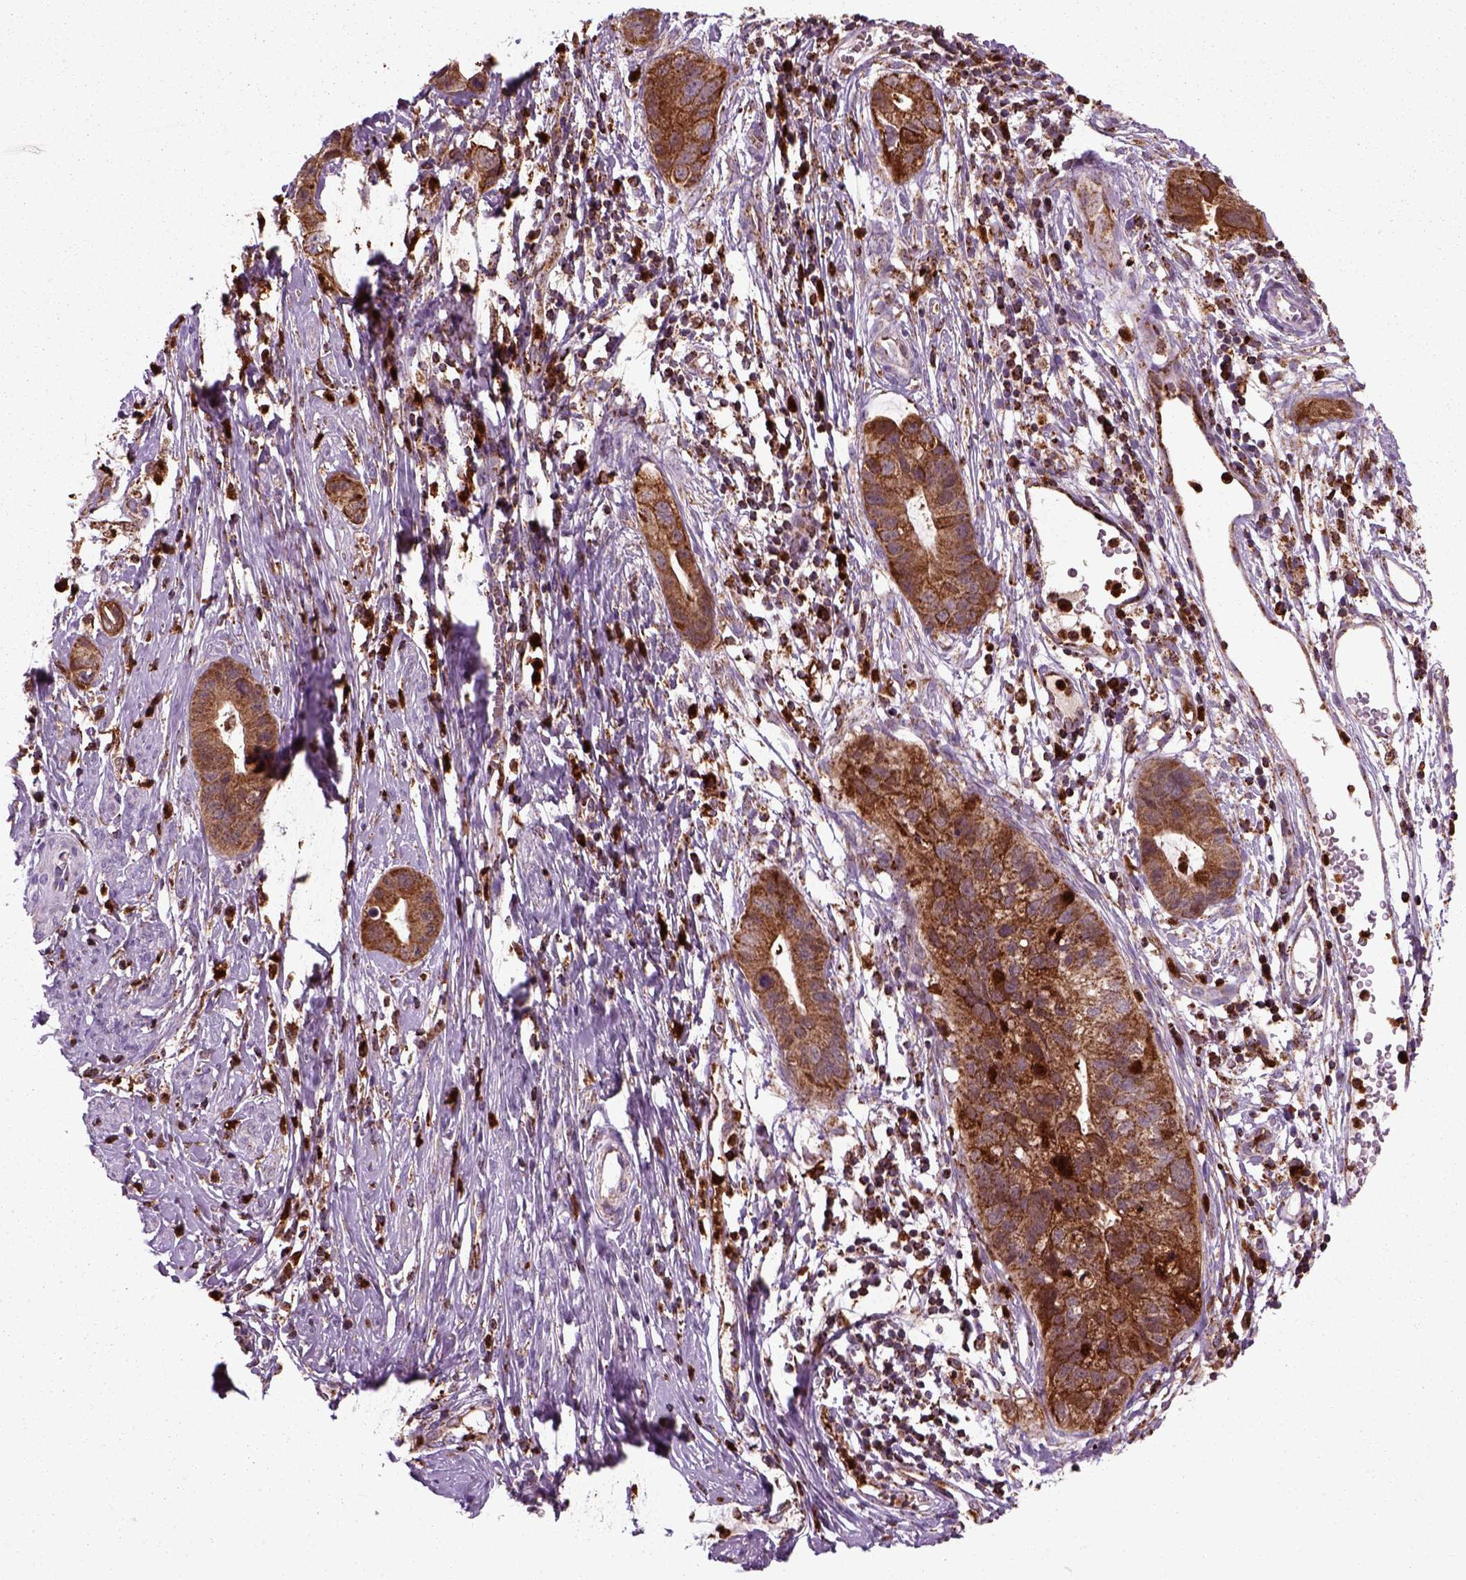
{"staining": {"intensity": "moderate", "quantity": ">75%", "location": "cytoplasmic/membranous"}, "tissue": "cervical cancer", "cell_type": "Tumor cells", "image_type": "cancer", "snomed": [{"axis": "morphology", "description": "Adenocarcinoma, NOS"}, {"axis": "topography", "description": "Cervix"}], "caption": "Brown immunohistochemical staining in human adenocarcinoma (cervical) demonstrates moderate cytoplasmic/membranous expression in approximately >75% of tumor cells.", "gene": "NUDT16L1", "patient": {"sex": "female", "age": 44}}